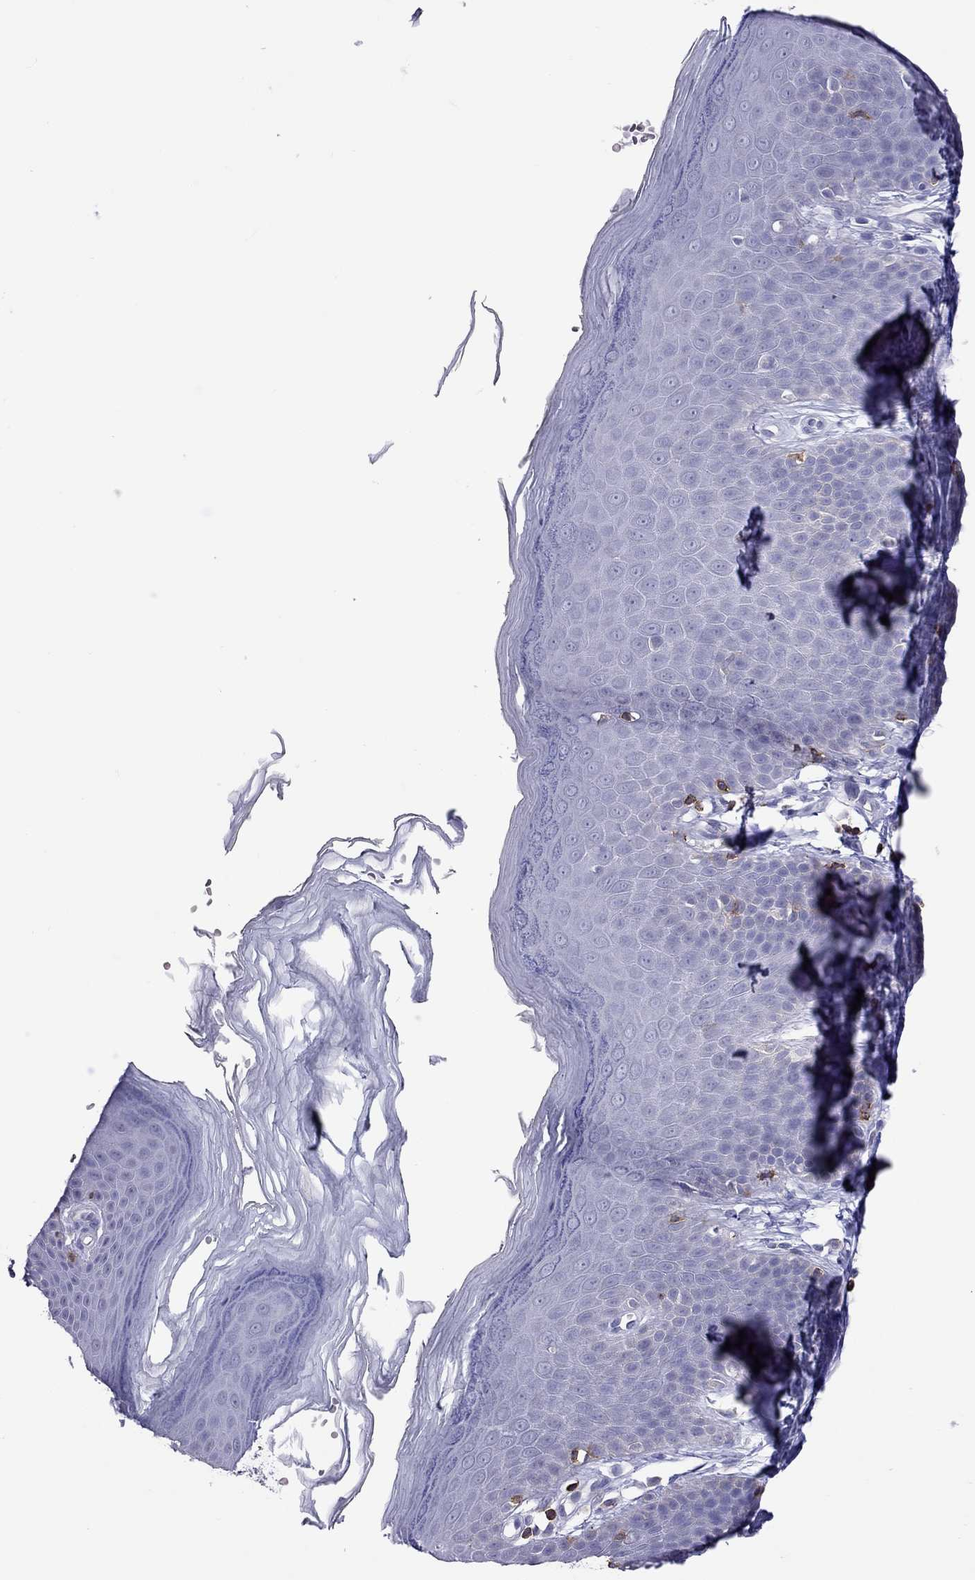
{"staining": {"intensity": "negative", "quantity": "none", "location": "none"}, "tissue": "skin", "cell_type": "Epidermal cells", "image_type": "normal", "snomed": [{"axis": "morphology", "description": "Normal tissue, NOS"}, {"axis": "topography", "description": "Anal"}], "caption": "Immunohistochemical staining of unremarkable skin reveals no significant expression in epidermal cells. (DAB (3,3'-diaminobenzidine) immunohistochemistry with hematoxylin counter stain).", "gene": "ENSG00000288637", "patient": {"sex": "male", "age": 53}}